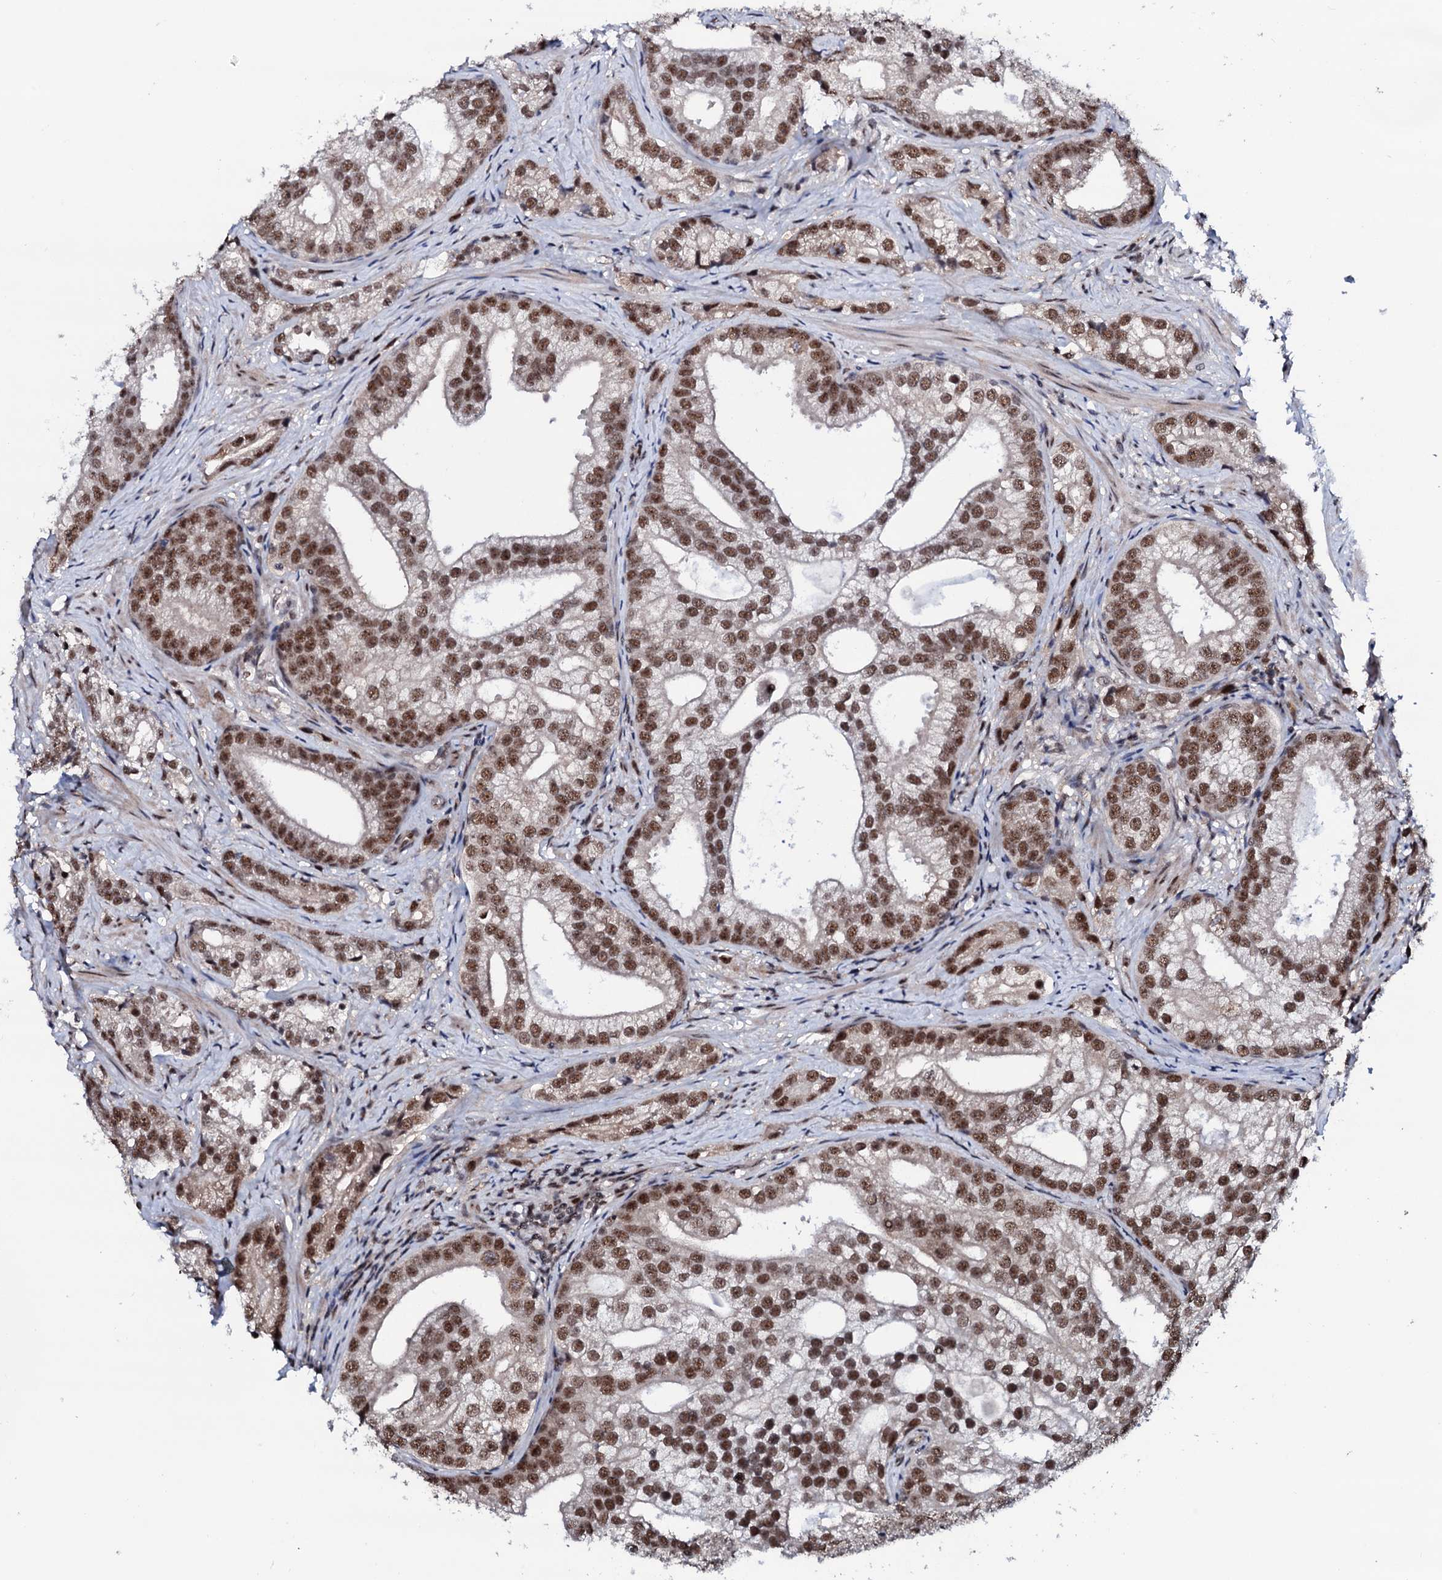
{"staining": {"intensity": "moderate", "quantity": ">75%", "location": "nuclear"}, "tissue": "prostate cancer", "cell_type": "Tumor cells", "image_type": "cancer", "snomed": [{"axis": "morphology", "description": "Adenocarcinoma, High grade"}, {"axis": "topography", "description": "Prostate"}], "caption": "Immunohistochemical staining of human prostate cancer (high-grade adenocarcinoma) reveals medium levels of moderate nuclear protein staining in about >75% of tumor cells.", "gene": "PRPF18", "patient": {"sex": "male", "age": 75}}